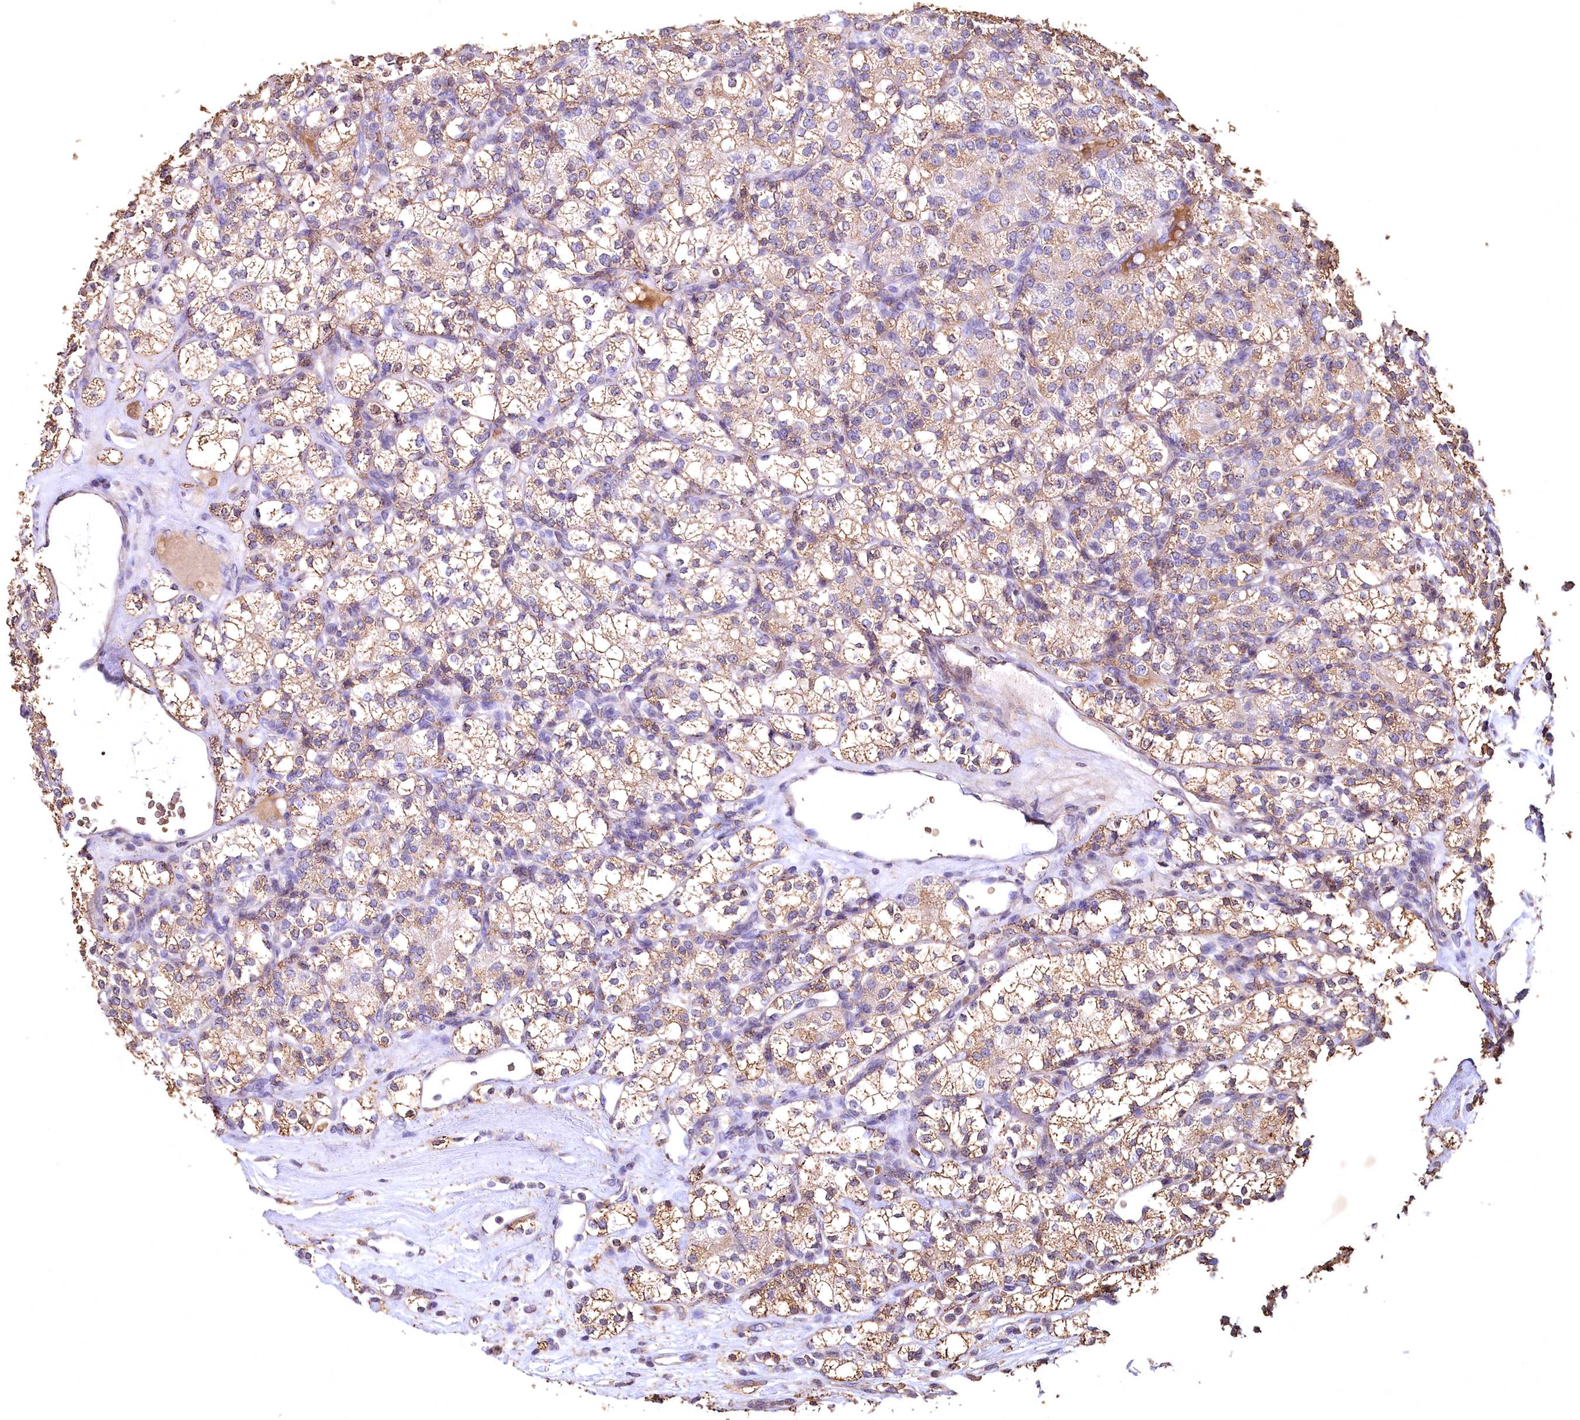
{"staining": {"intensity": "moderate", "quantity": ">75%", "location": "cytoplasmic/membranous"}, "tissue": "renal cancer", "cell_type": "Tumor cells", "image_type": "cancer", "snomed": [{"axis": "morphology", "description": "Adenocarcinoma, NOS"}, {"axis": "topography", "description": "Kidney"}], "caption": "Renal adenocarcinoma stained with a brown dye reveals moderate cytoplasmic/membranous positive staining in approximately >75% of tumor cells.", "gene": "SPTA1", "patient": {"sex": "male", "age": 77}}